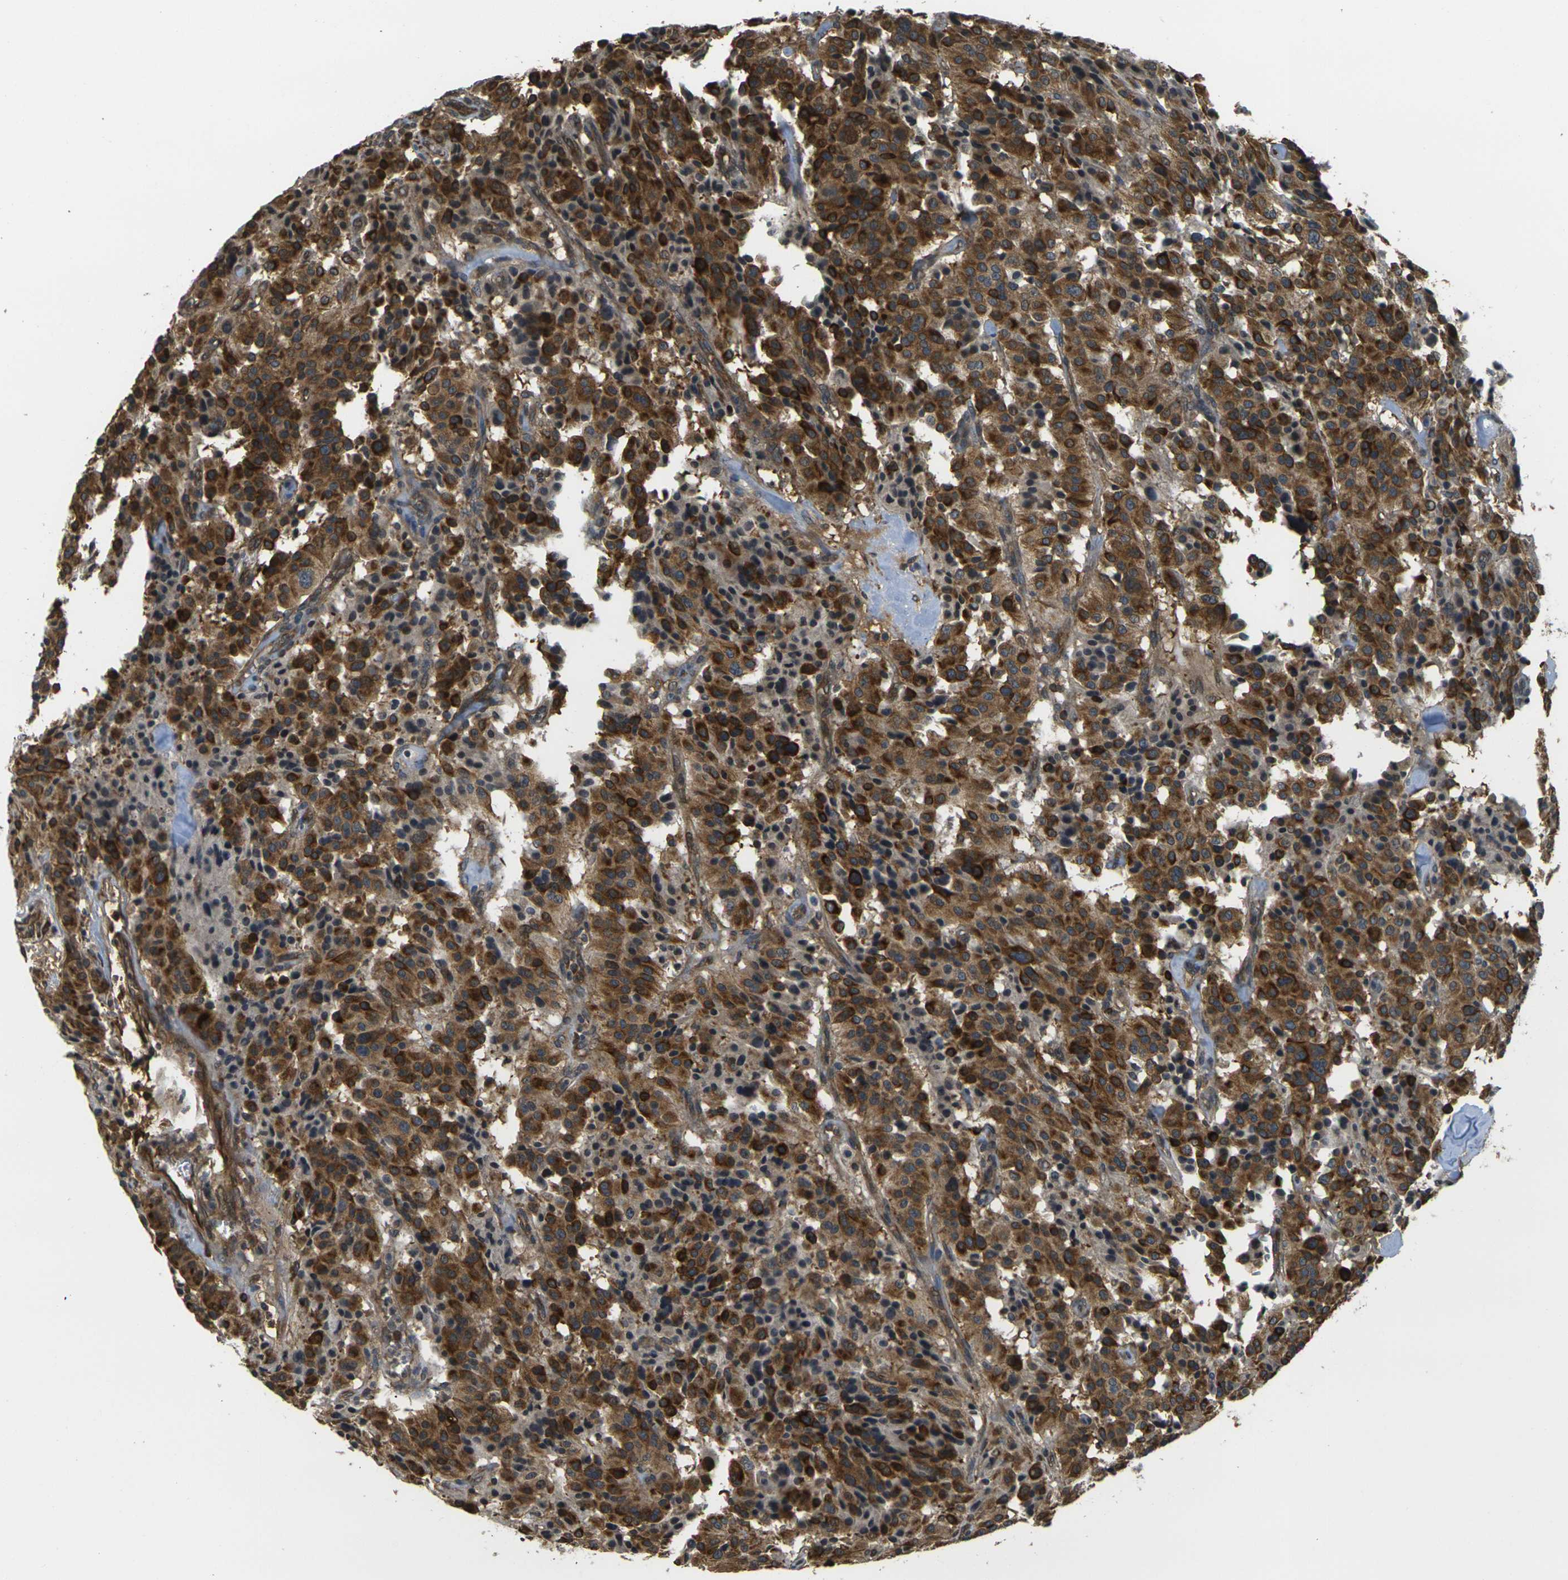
{"staining": {"intensity": "strong", "quantity": ">75%", "location": "cytoplasmic/membranous"}, "tissue": "carcinoid", "cell_type": "Tumor cells", "image_type": "cancer", "snomed": [{"axis": "morphology", "description": "Carcinoid, malignant, NOS"}, {"axis": "topography", "description": "Lung"}], "caption": "DAB immunohistochemical staining of carcinoid (malignant) shows strong cytoplasmic/membranous protein expression in about >75% of tumor cells. The staining was performed using DAB to visualize the protein expression in brown, while the nuclei were stained in blue with hematoxylin (Magnification: 20x).", "gene": "CAST", "patient": {"sex": "male", "age": 30}}